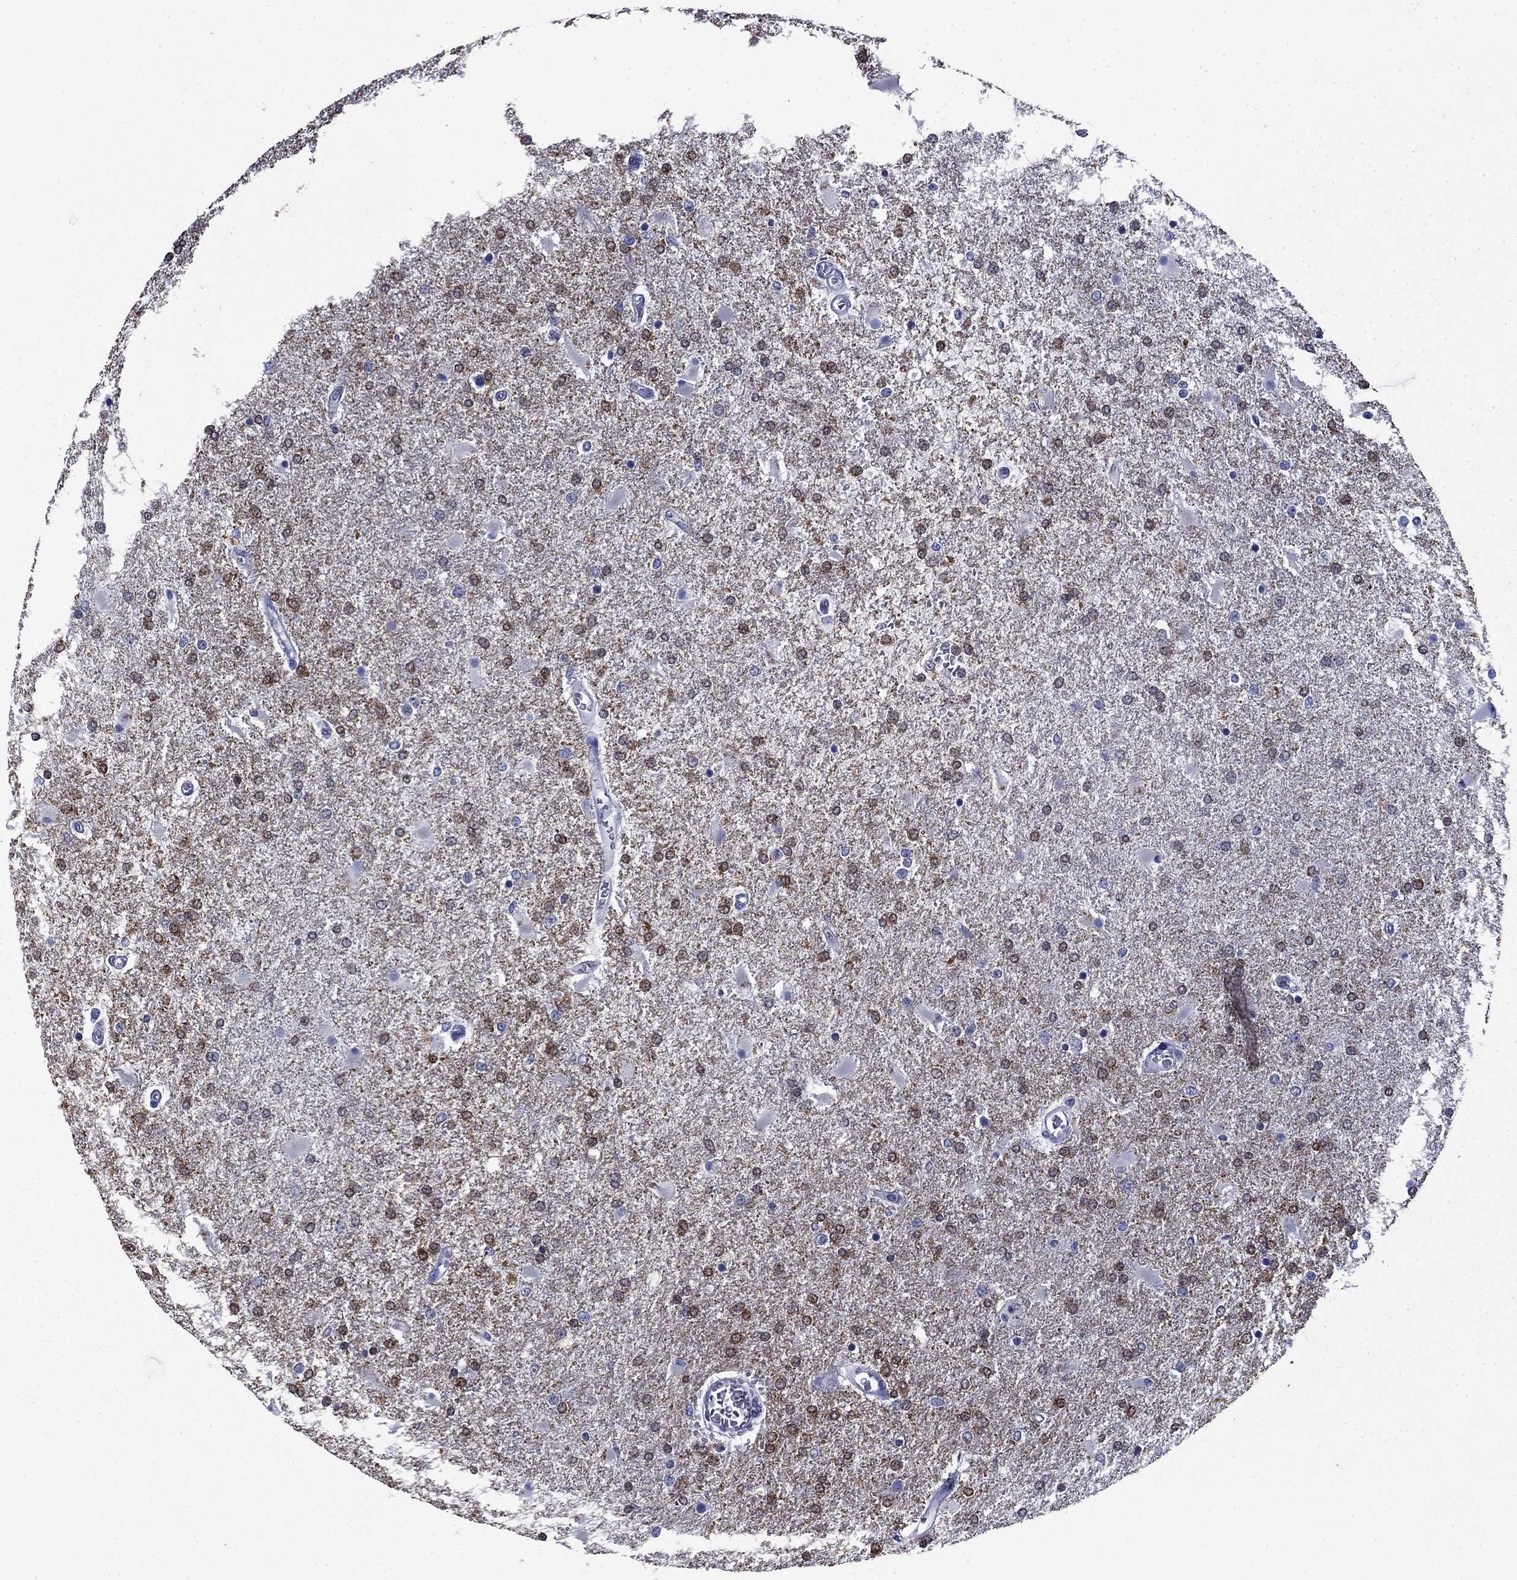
{"staining": {"intensity": "moderate", "quantity": "<25%", "location": "cytoplasmic/membranous"}, "tissue": "glioma", "cell_type": "Tumor cells", "image_type": "cancer", "snomed": [{"axis": "morphology", "description": "Glioma, malignant, High grade"}, {"axis": "topography", "description": "Cerebral cortex"}], "caption": "A high-resolution image shows immunohistochemistry (IHC) staining of glioma, which shows moderate cytoplasmic/membranous positivity in about <25% of tumor cells. Using DAB (3,3'-diaminobenzidine) (brown) and hematoxylin (blue) stains, captured at high magnification using brightfield microscopy.", "gene": "BCL2L14", "patient": {"sex": "male", "age": 79}}